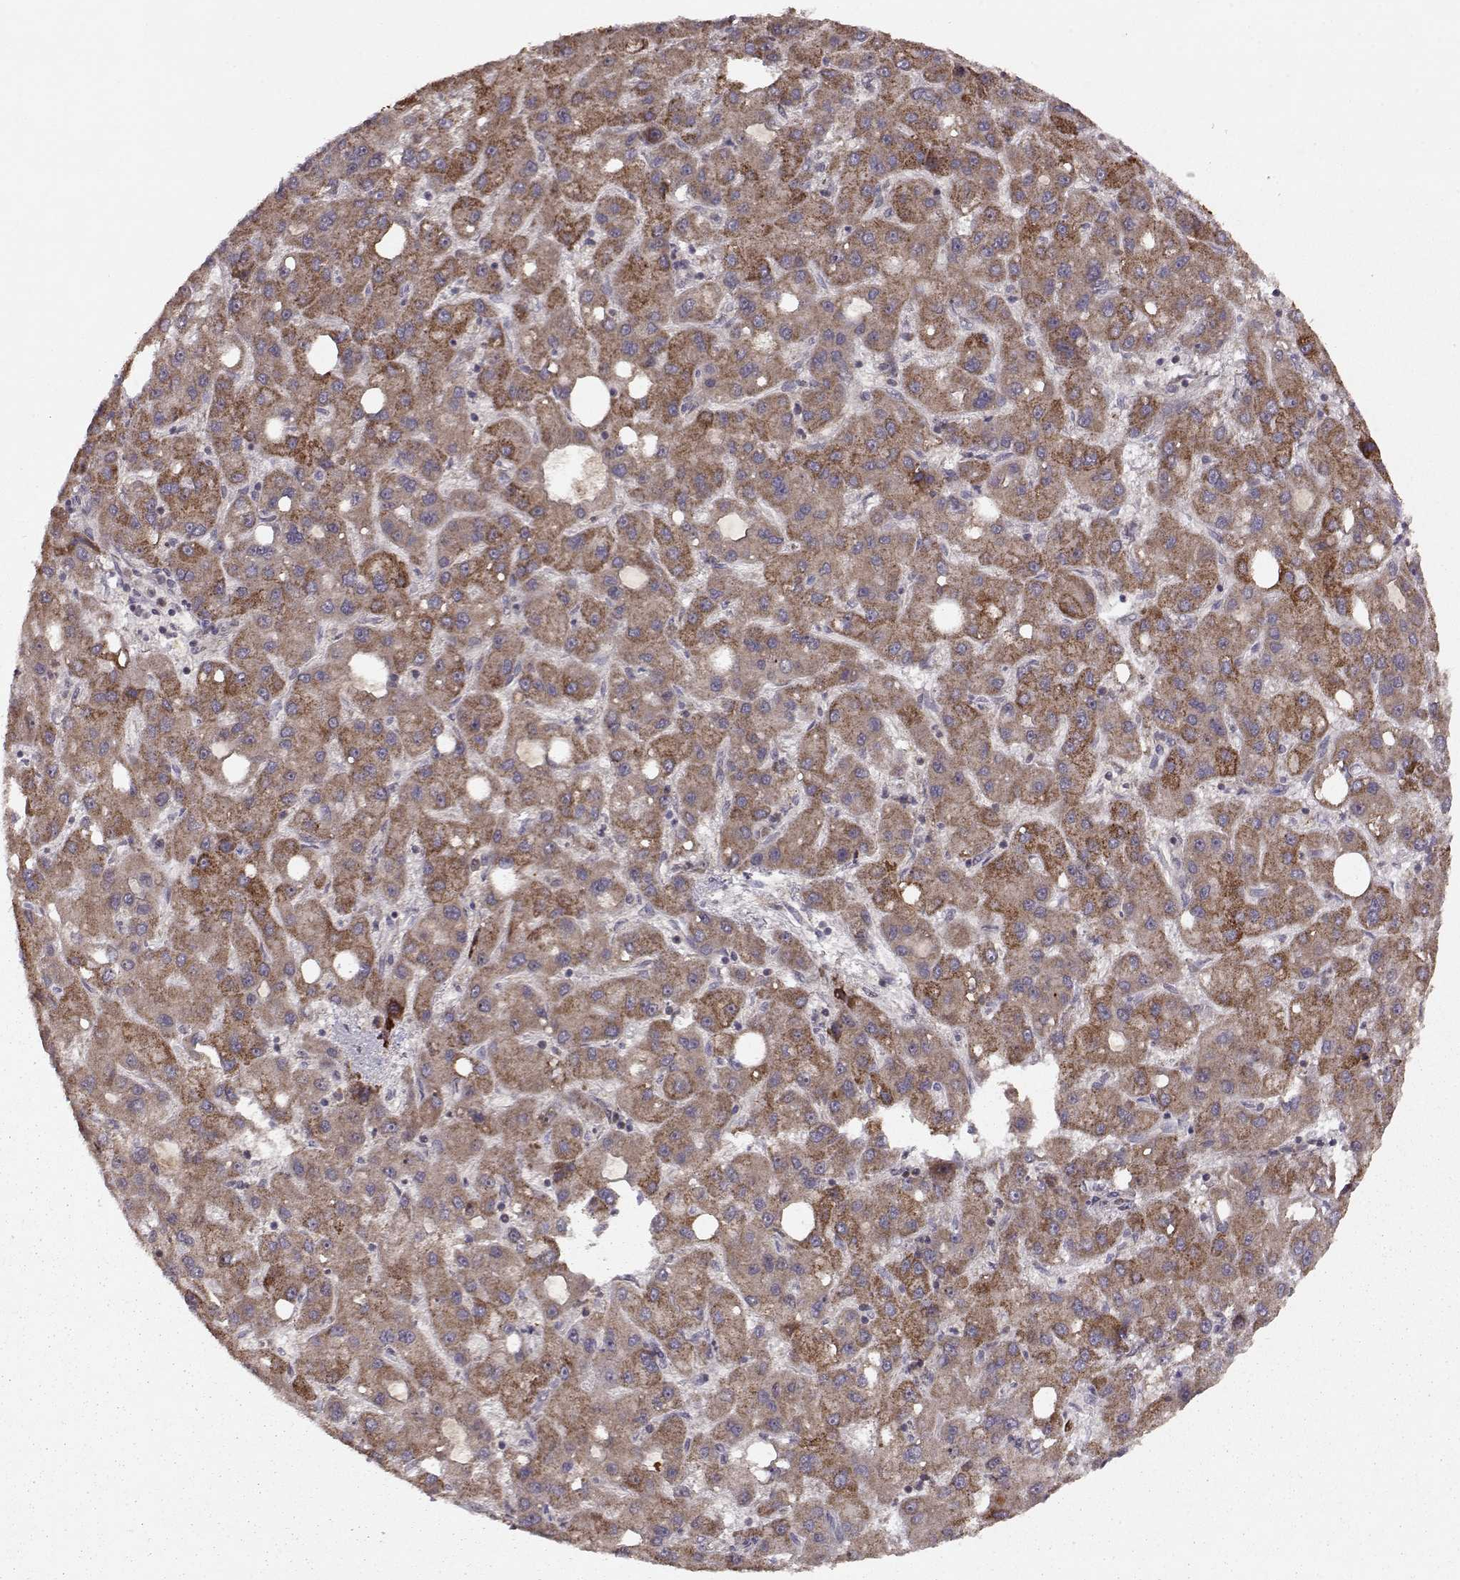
{"staining": {"intensity": "moderate", "quantity": ">75%", "location": "cytoplasmic/membranous"}, "tissue": "liver cancer", "cell_type": "Tumor cells", "image_type": "cancer", "snomed": [{"axis": "morphology", "description": "Carcinoma, Hepatocellular, NOS"}, {"axis": "topography", "description": "Liver"}], "caption": "A brown stain highlights moderate cytoplasmic/membranous staining of a protein in human liver hepatocellular carcinoma tumor cells.", "gene": "CMTM3", "patient": {"sex": "male", "age": 73}}